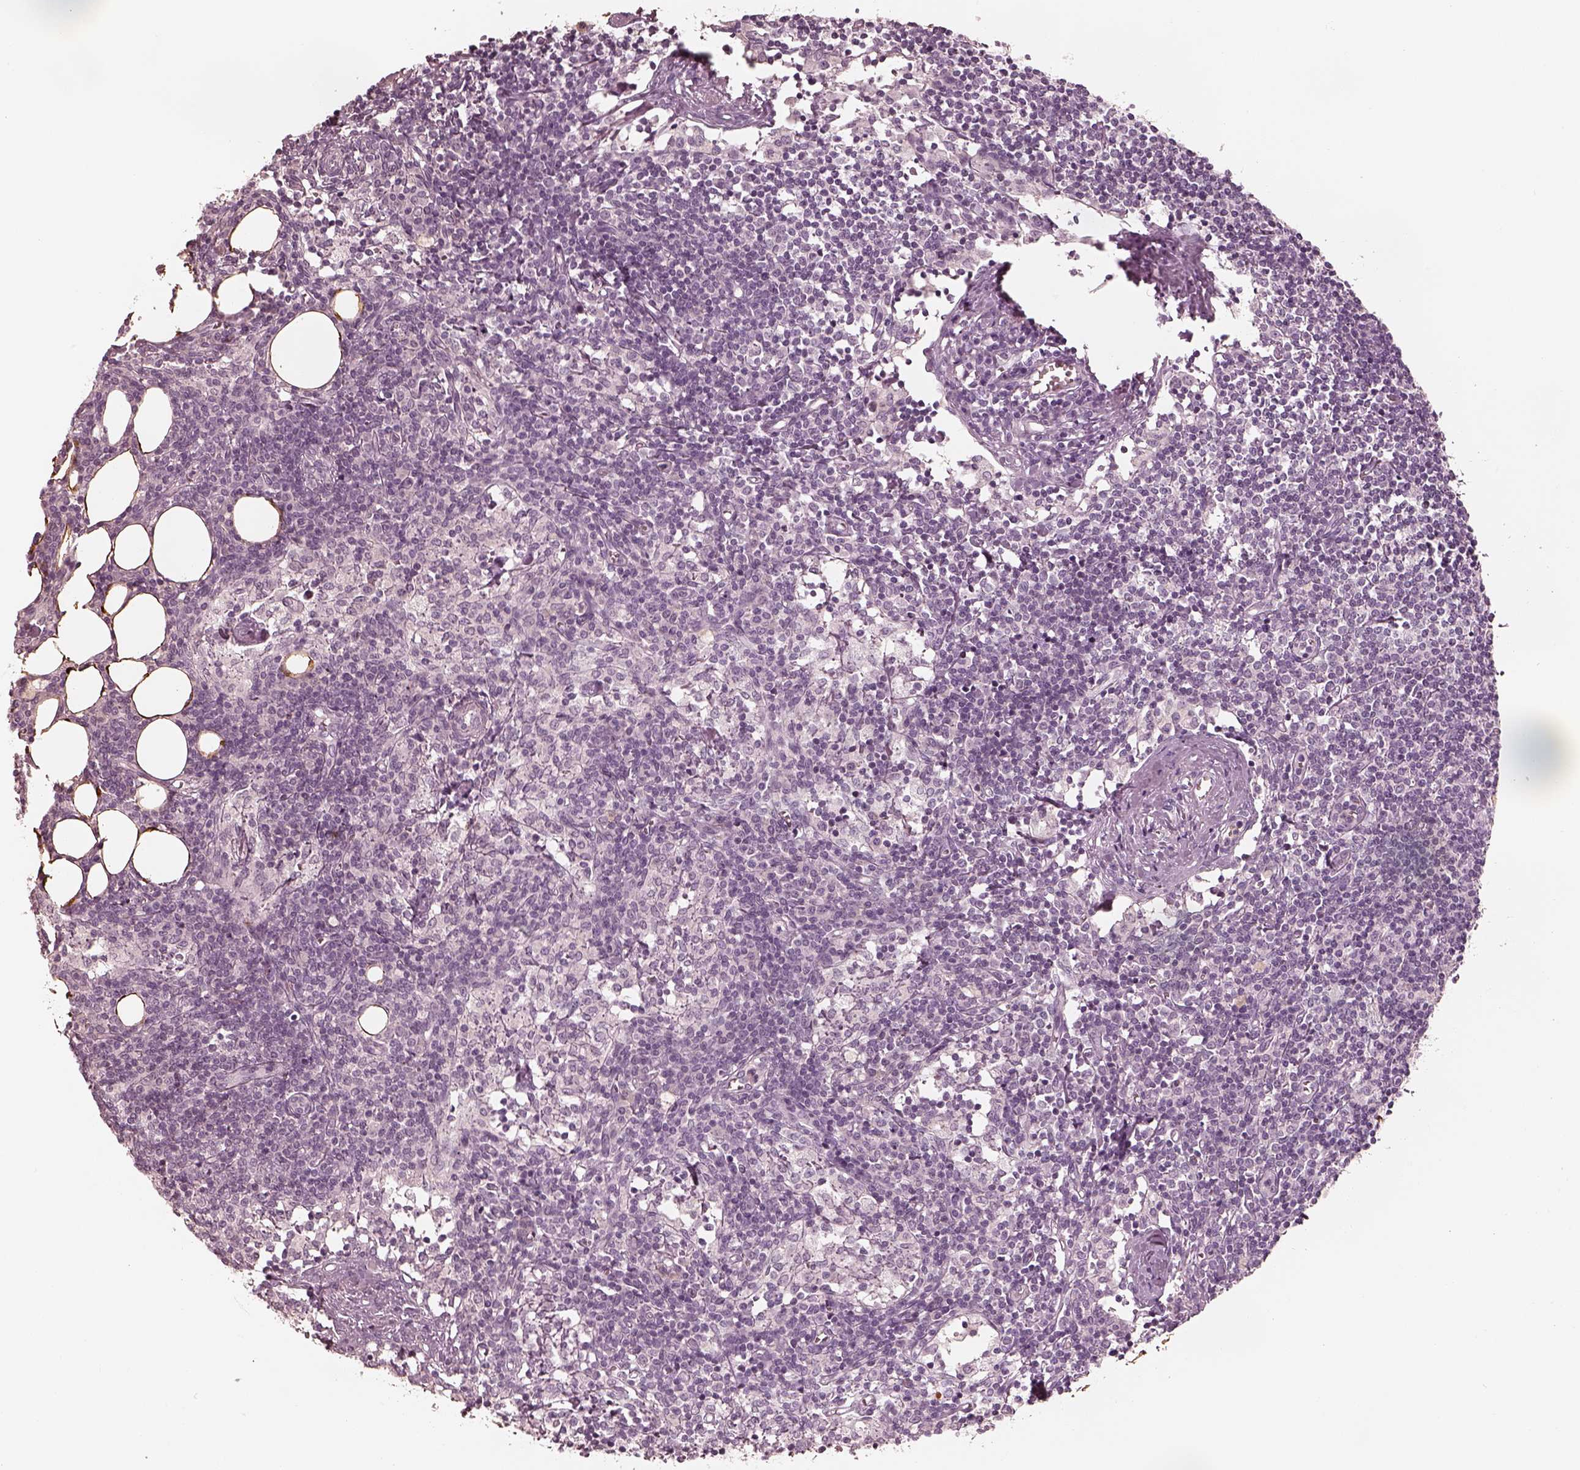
{"staining": {"intensity": "negative", "quantity": "none", "location": "none"}, "tissue": "lymph node", "cell_type": "Germinal center cells", "image_type": "normal", "snomed": [{"axis": "morphology", "description": "Normal tissue, NOS"}, {"axis": "topography", "description": "Lymph node"}], "caption": "DAB immunohistochemical staining of benign lymph node shows no significant positivity in germinal center cells. (DAB (3,3'-diaminobenzidine) immunohistochemistry (IHC), high magnification).", "gene": "ACACB", "patient": {"sex": "female", "age": 52}}